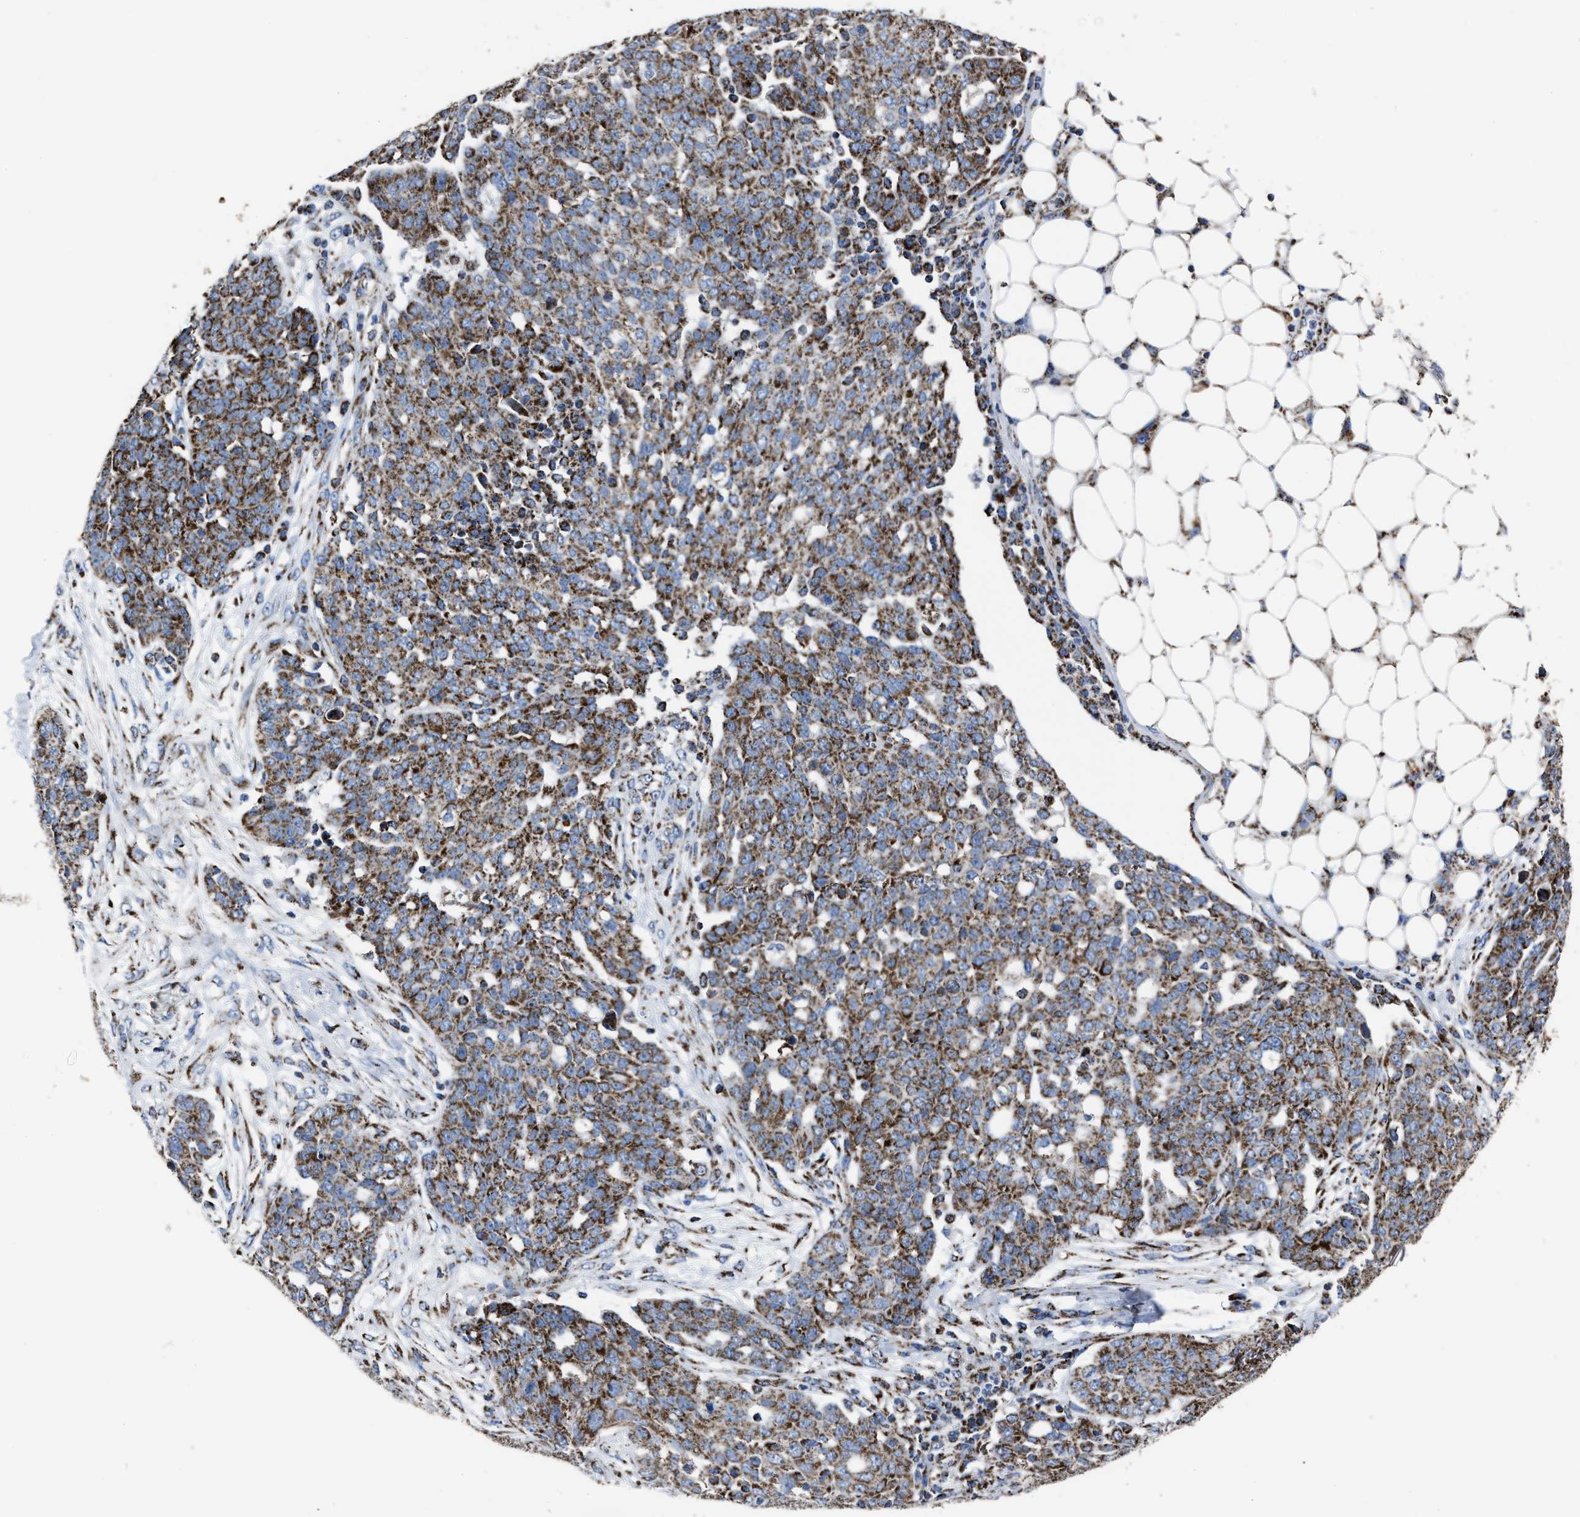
{"staining": {"intensity": "strong", "quantity": ">75%", "location": "cytoplasmic/membranous"}, "tissue": "ovarian cancer", "cell_type": "Tumor cells", "image_type": "cancer", "snomed": [{"axis": "morphology", "description": "Cystadenocarcinoma, serous, NOS"}, {"axis": "topography", "description": "Soft tissue"}, {"axis": "topography", "description": "Ovary"}], "caption": "Immunohistochemistry histopathology image of neoplastic tissue: human ovarian cancer stained using immunohistochemistry (IHC) demonstrates high levels of strong protein expression localized specifically in the cytoplasmic/membranous of tumor cells, appearing as a cytoplasmic/membranous brown color.", "gene": "NDUFV3", "patient": {"sex": "female", "age": 57}}